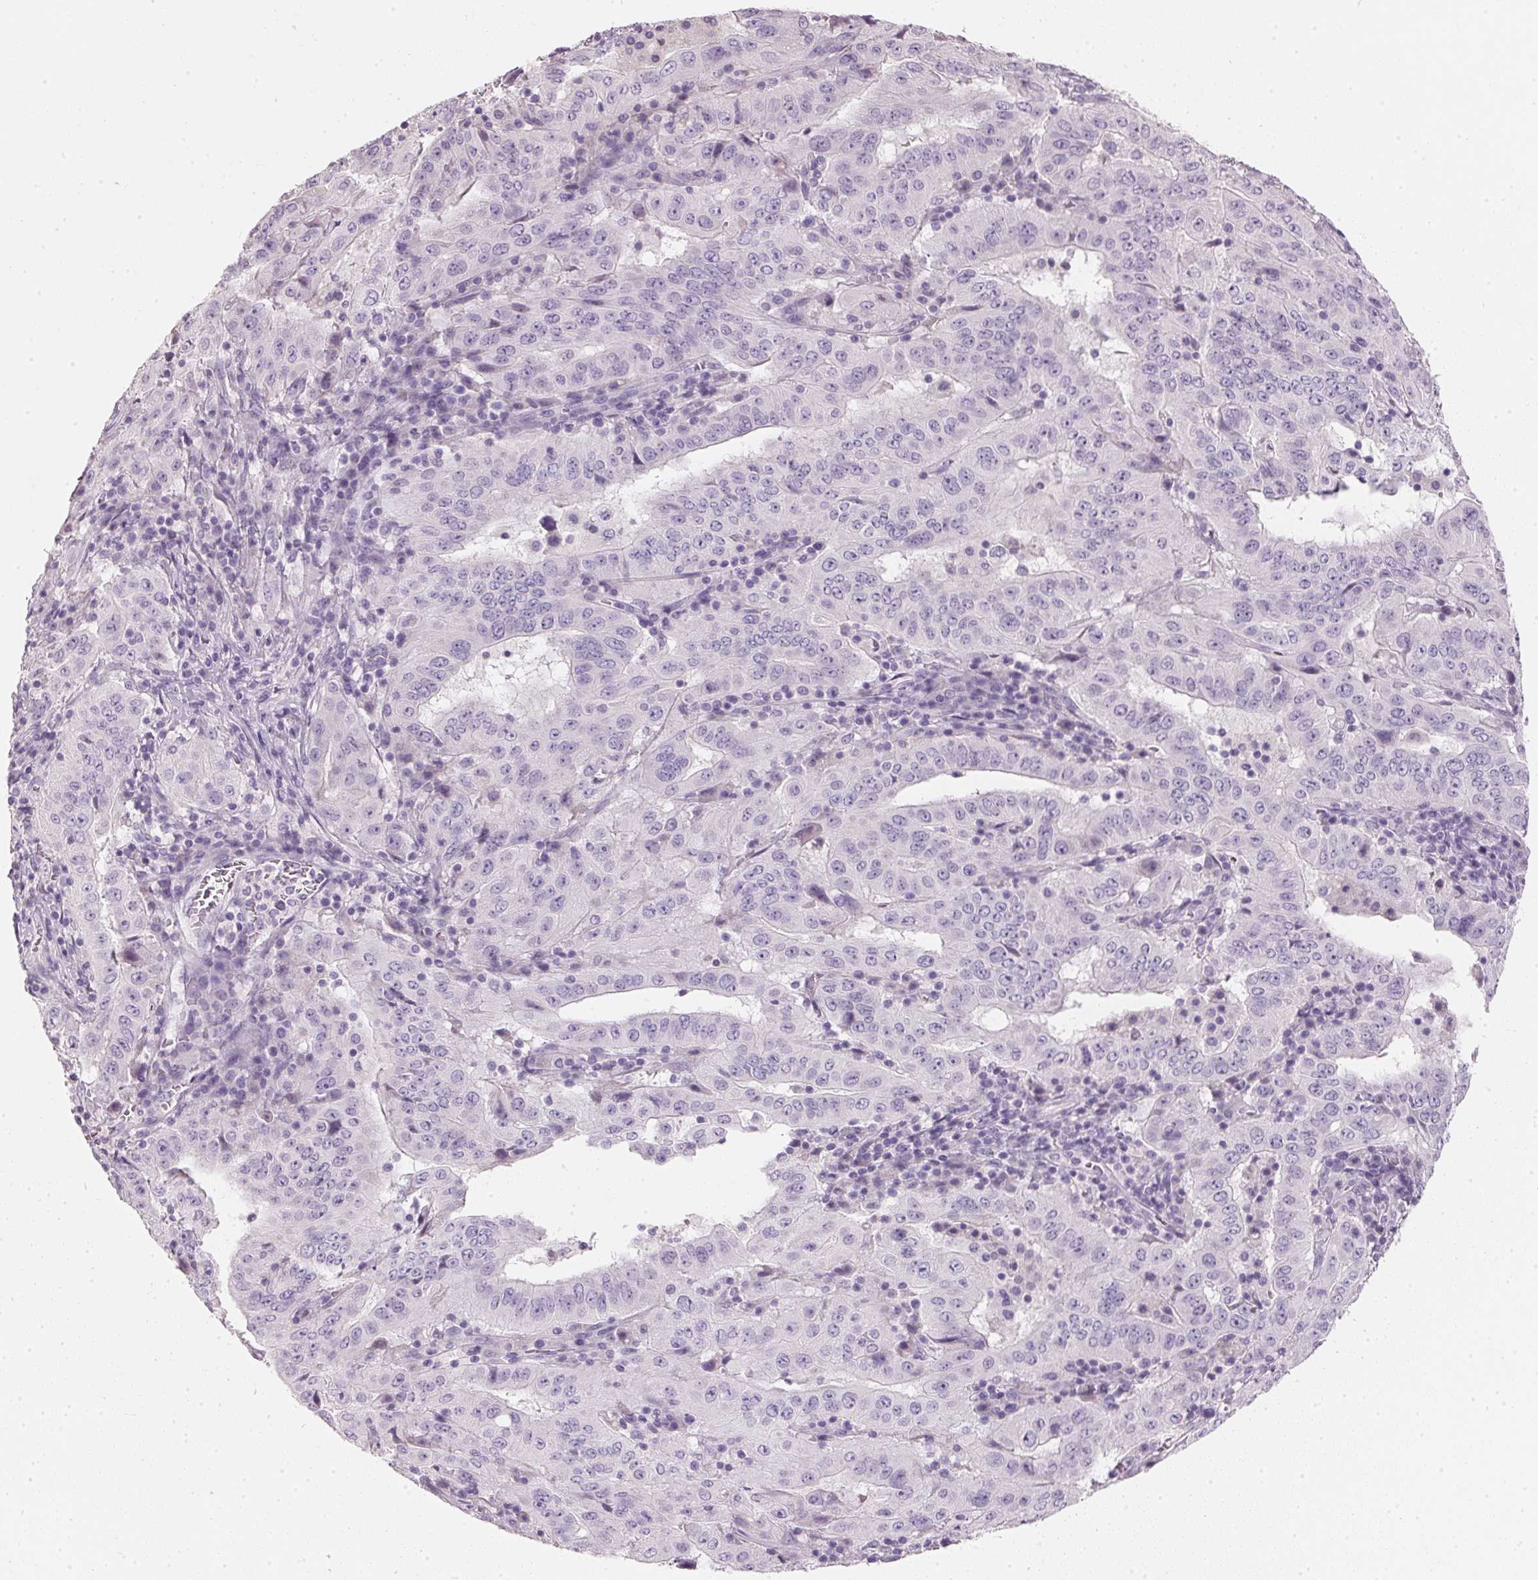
{"staining": {"intensity": "negative", "quantity": "none", "location": "none"}, "tissue": "pancreatic cancer", "cell_type": "Tumor cells", "image_type": "cancer", "snomed": [{"axis": "morphology", "description": "Adenocarcinoma, NOS"}, {"axis": "topography", "description": "Pancreas"}], "caption": "IHC of human pancreatic adenocarcinoma reveals no staining in tumor cells. (DAB (3,3'-diaminobenzidine) immunohistochemistry (IHC) visualized using brightfield microscopy, high magnification).", "gene": "HSD17B1", "patient": {"sex": "male", "age": 63}}